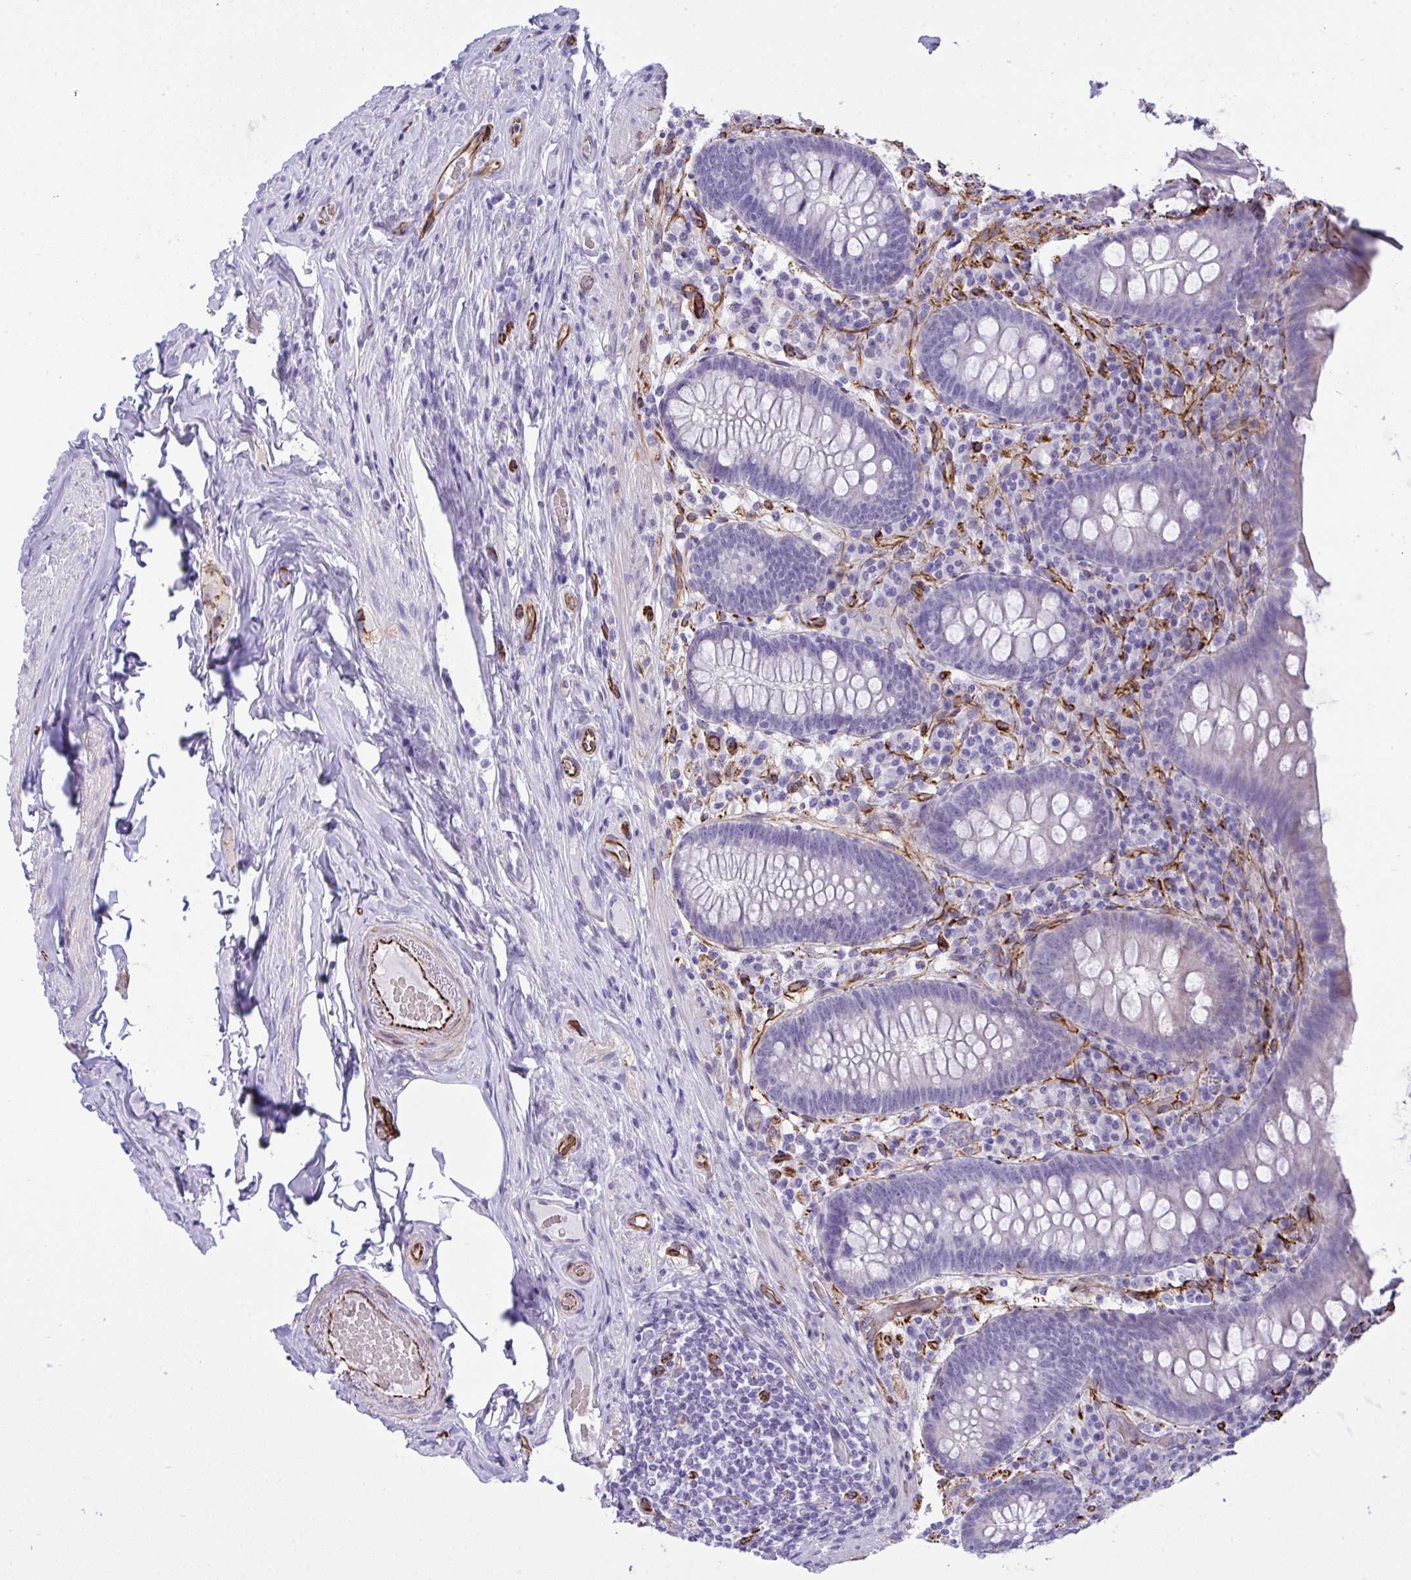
{"staining": {"intensity": "negative", "quantity": "none", "location": "none"}, "tissue": "appendix", "cell_type": "Glandular cells", "image_type": "normal", "snomed": [{"axis": "morphology", "description": "Normal tissue, NOS"}, {"axis": "topography", "description": "Appendix"}], "caption": "Appendix stained for a protein using immunohistochemistry displays no positivity glandular cells.", "gene": "SLC35B1", "patient": {"sex": "male", "age": 71}}